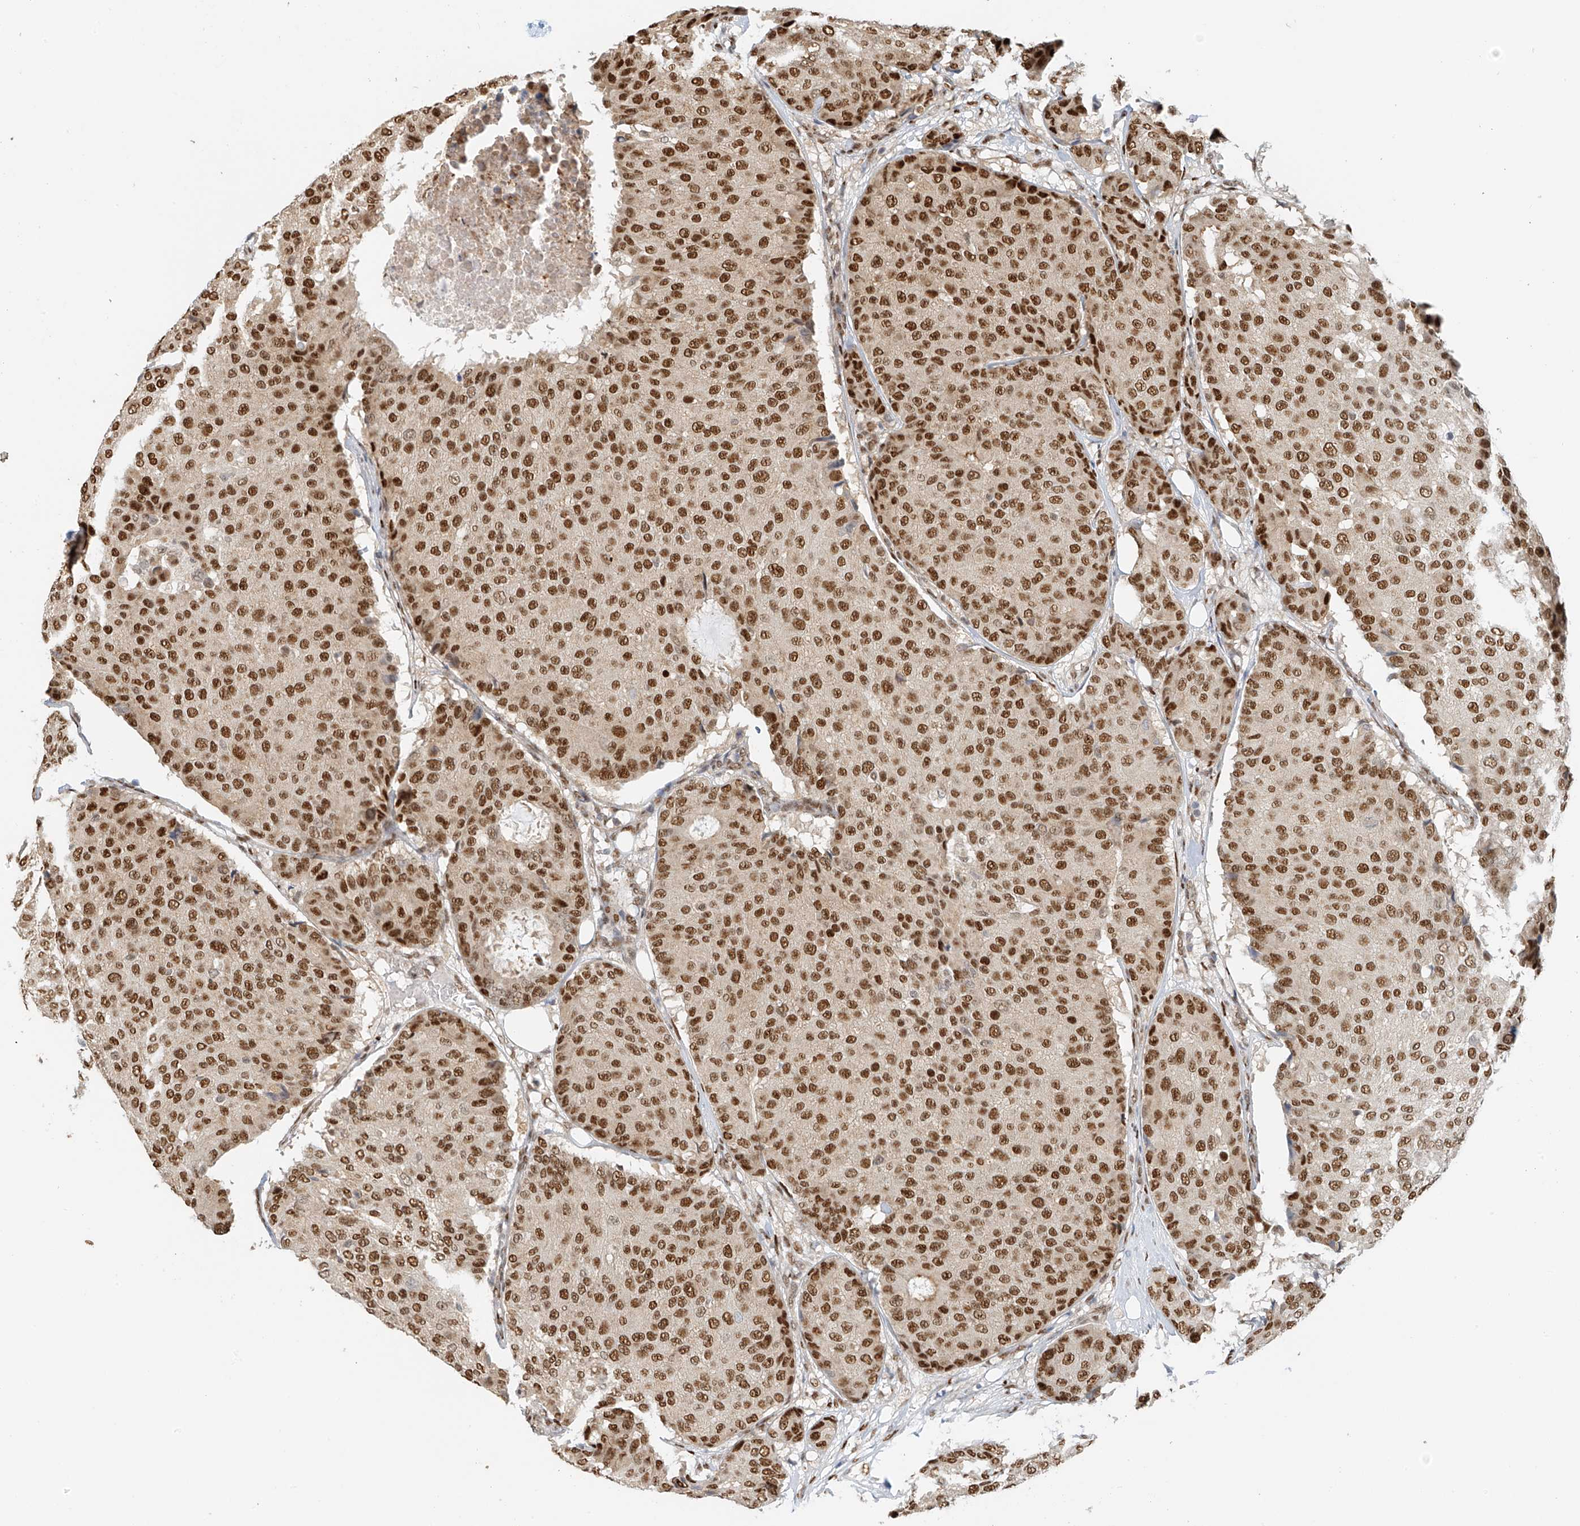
{"staining": {"intensity": "strong", "quantity": ">75%", "location": "nuclear"}, "tissue": "breast cancer", "cell_type": "Tumor cells", "image_type": "cancer", "snomed": [{"axis": "morphology", "description": "Duct carcinoma"}, {"axis": "topography", "description": "Breast"}], "caption": "This is an image of immunohistochemistry staining of intraductal carcinoma (breast), which shows strong staining in the nuclear of tumor cells.", "gene": "ZNF514", "patient": {"sex": "female", "age": 75}}